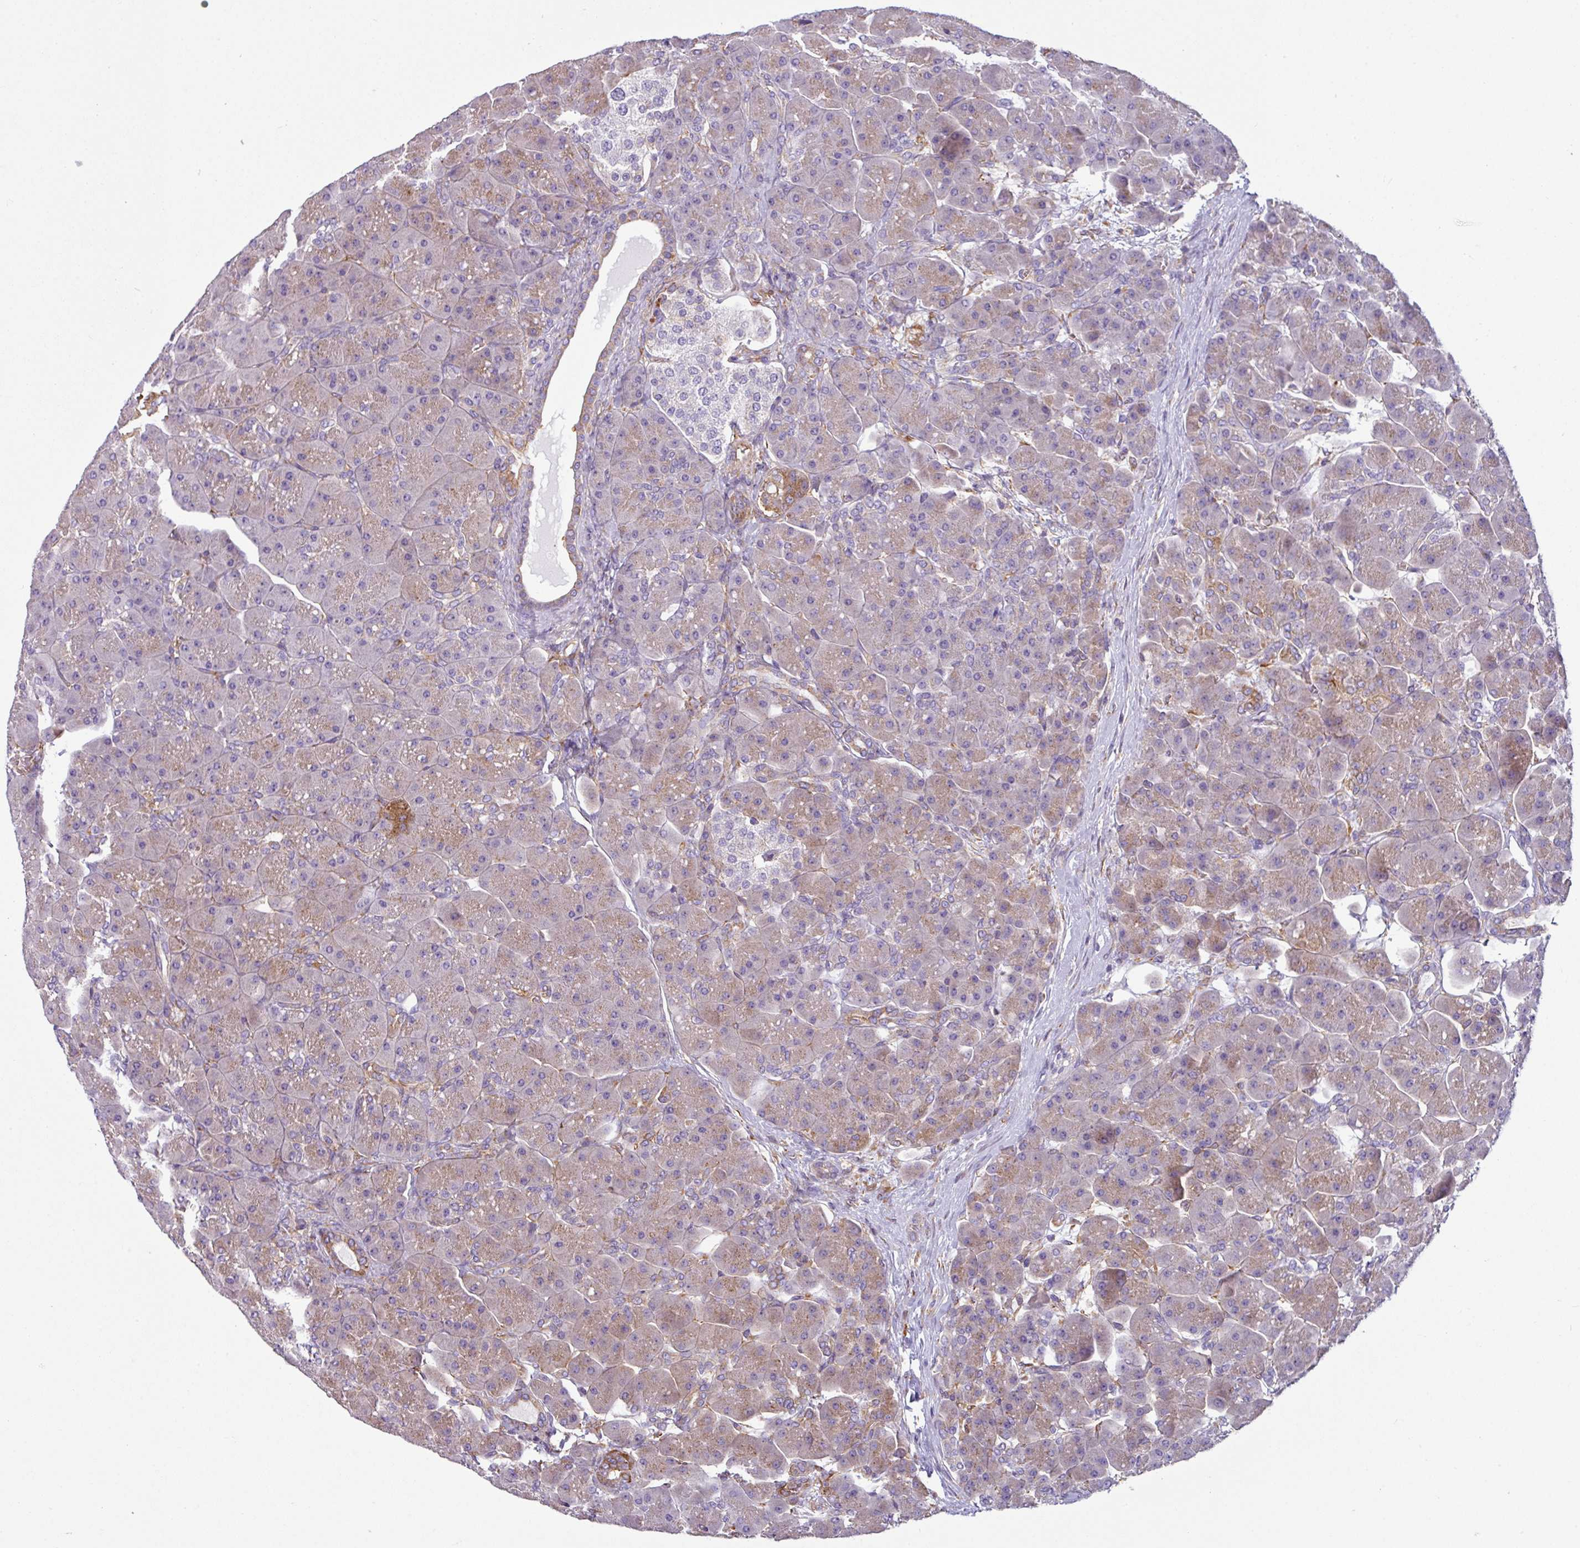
{"staining": {"intensity": "moderate", "quantity": "<25%", "location": "cytoplasmic/membranous"}, "tissue": "pancreas", "cell_type": "Exocrine glandular cells", "image_type": "normal", "snomed": [{"axis": "morphology", "description": "Normal tissue, NOS"}, {"axis": "topography", "description": "Pancreas"}], "caption": "Immunohistochemistry (DAB) staining of normal human pancreas reveals moderate cytoplasmic/membranous protein positivity in about <25% of exocrine glandular cells. The protein is stained brown, and the nuclei are stained in blue (DAB (3,3'-diaminobenzidine) IHC with brightfield microscopy, high magnification).", "gene": "XNDC1N", "patient": {"sex": "male", "age": 66}}